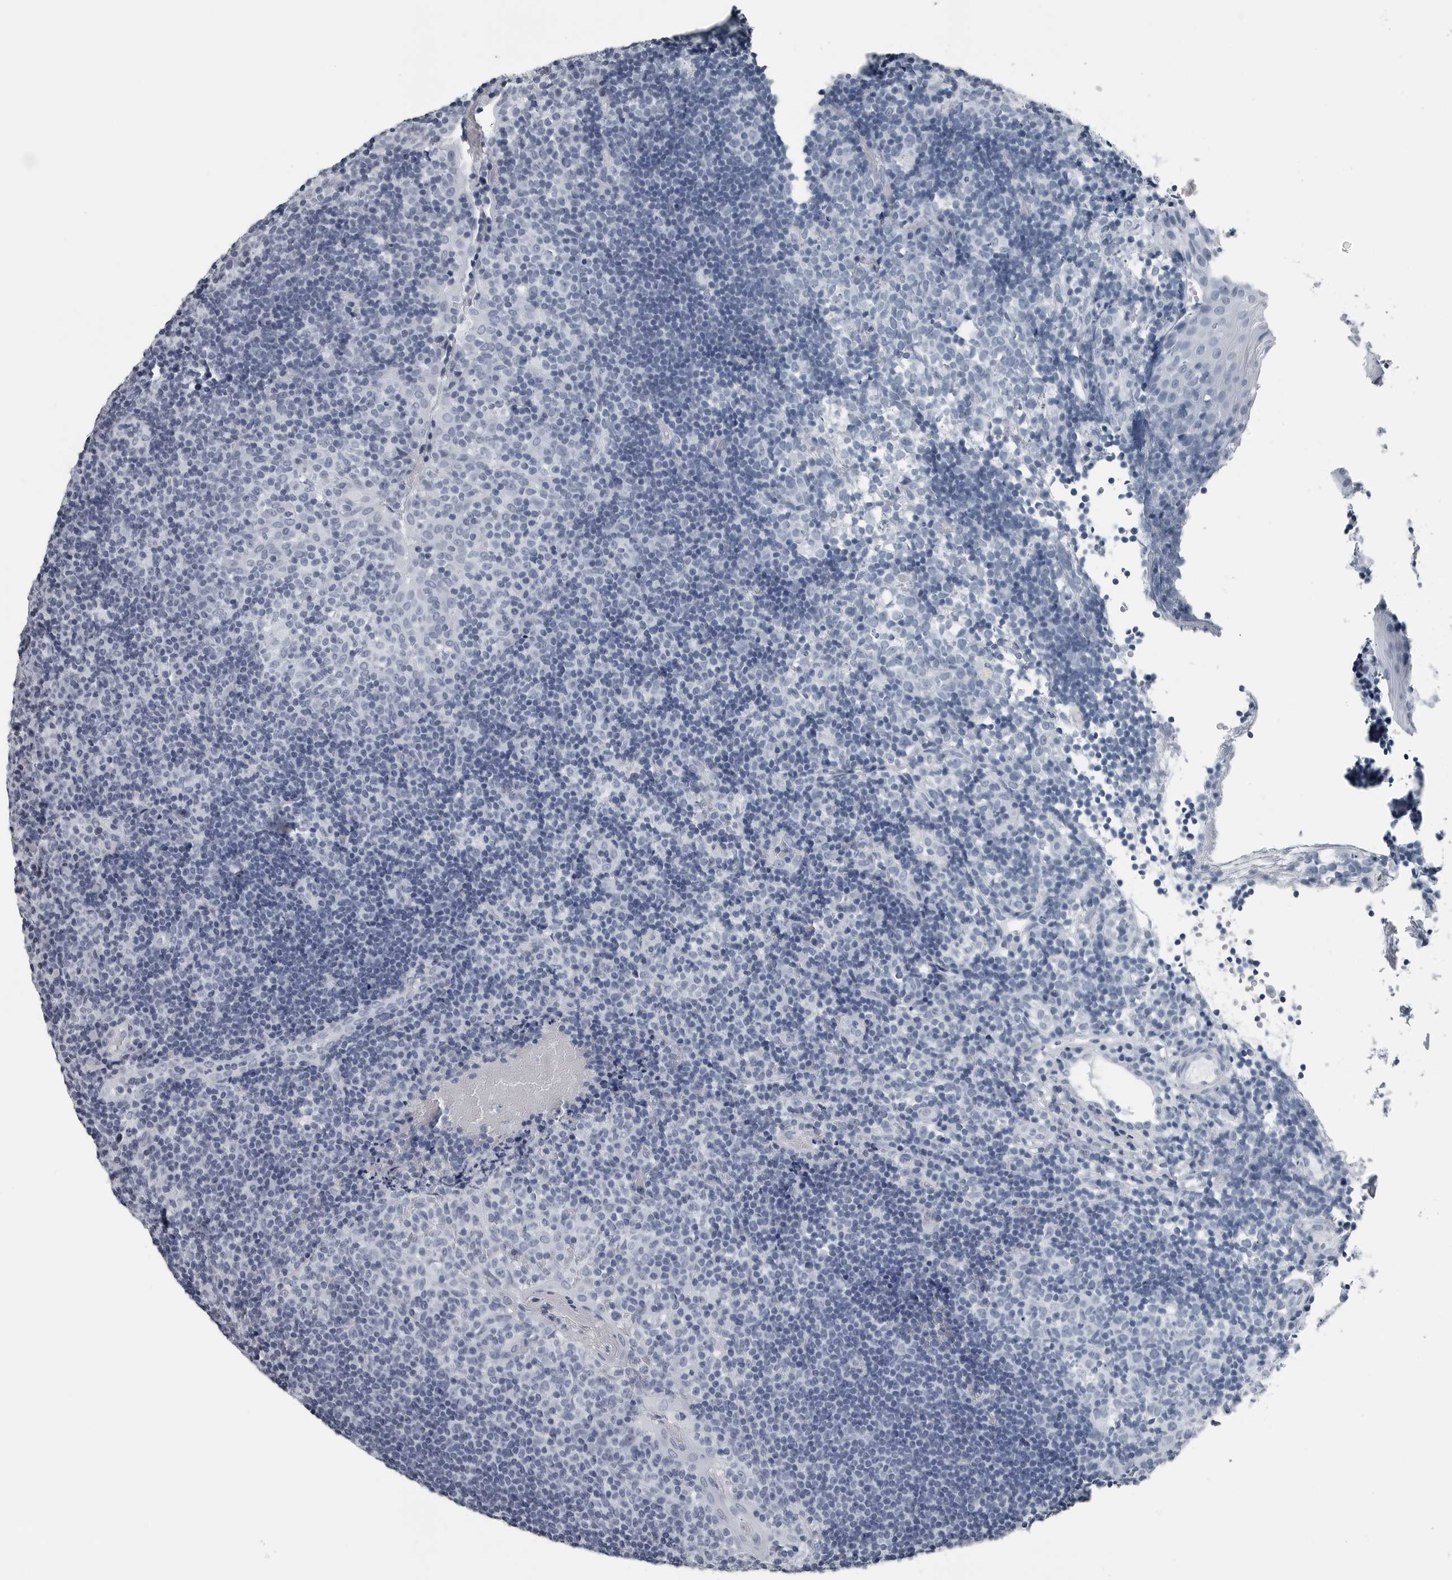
{"staining": {"intensity": "negative", "quantity": "none", "location": "none"}, "tissue": "tonsil", "cell_type": "Germinal center cells", "image_type": "normal", "snomed": [{"axis": "morphology", "description": "Normal tissue, NOS"}, {"axis": "topography", "description": "Tonsil"}], "caption": "Human tonsil stained for a protein using IHC displays no positivity in germinal center cells.", "gene": "SPINK1", "patient": {"sex": "female", "age": 40}}